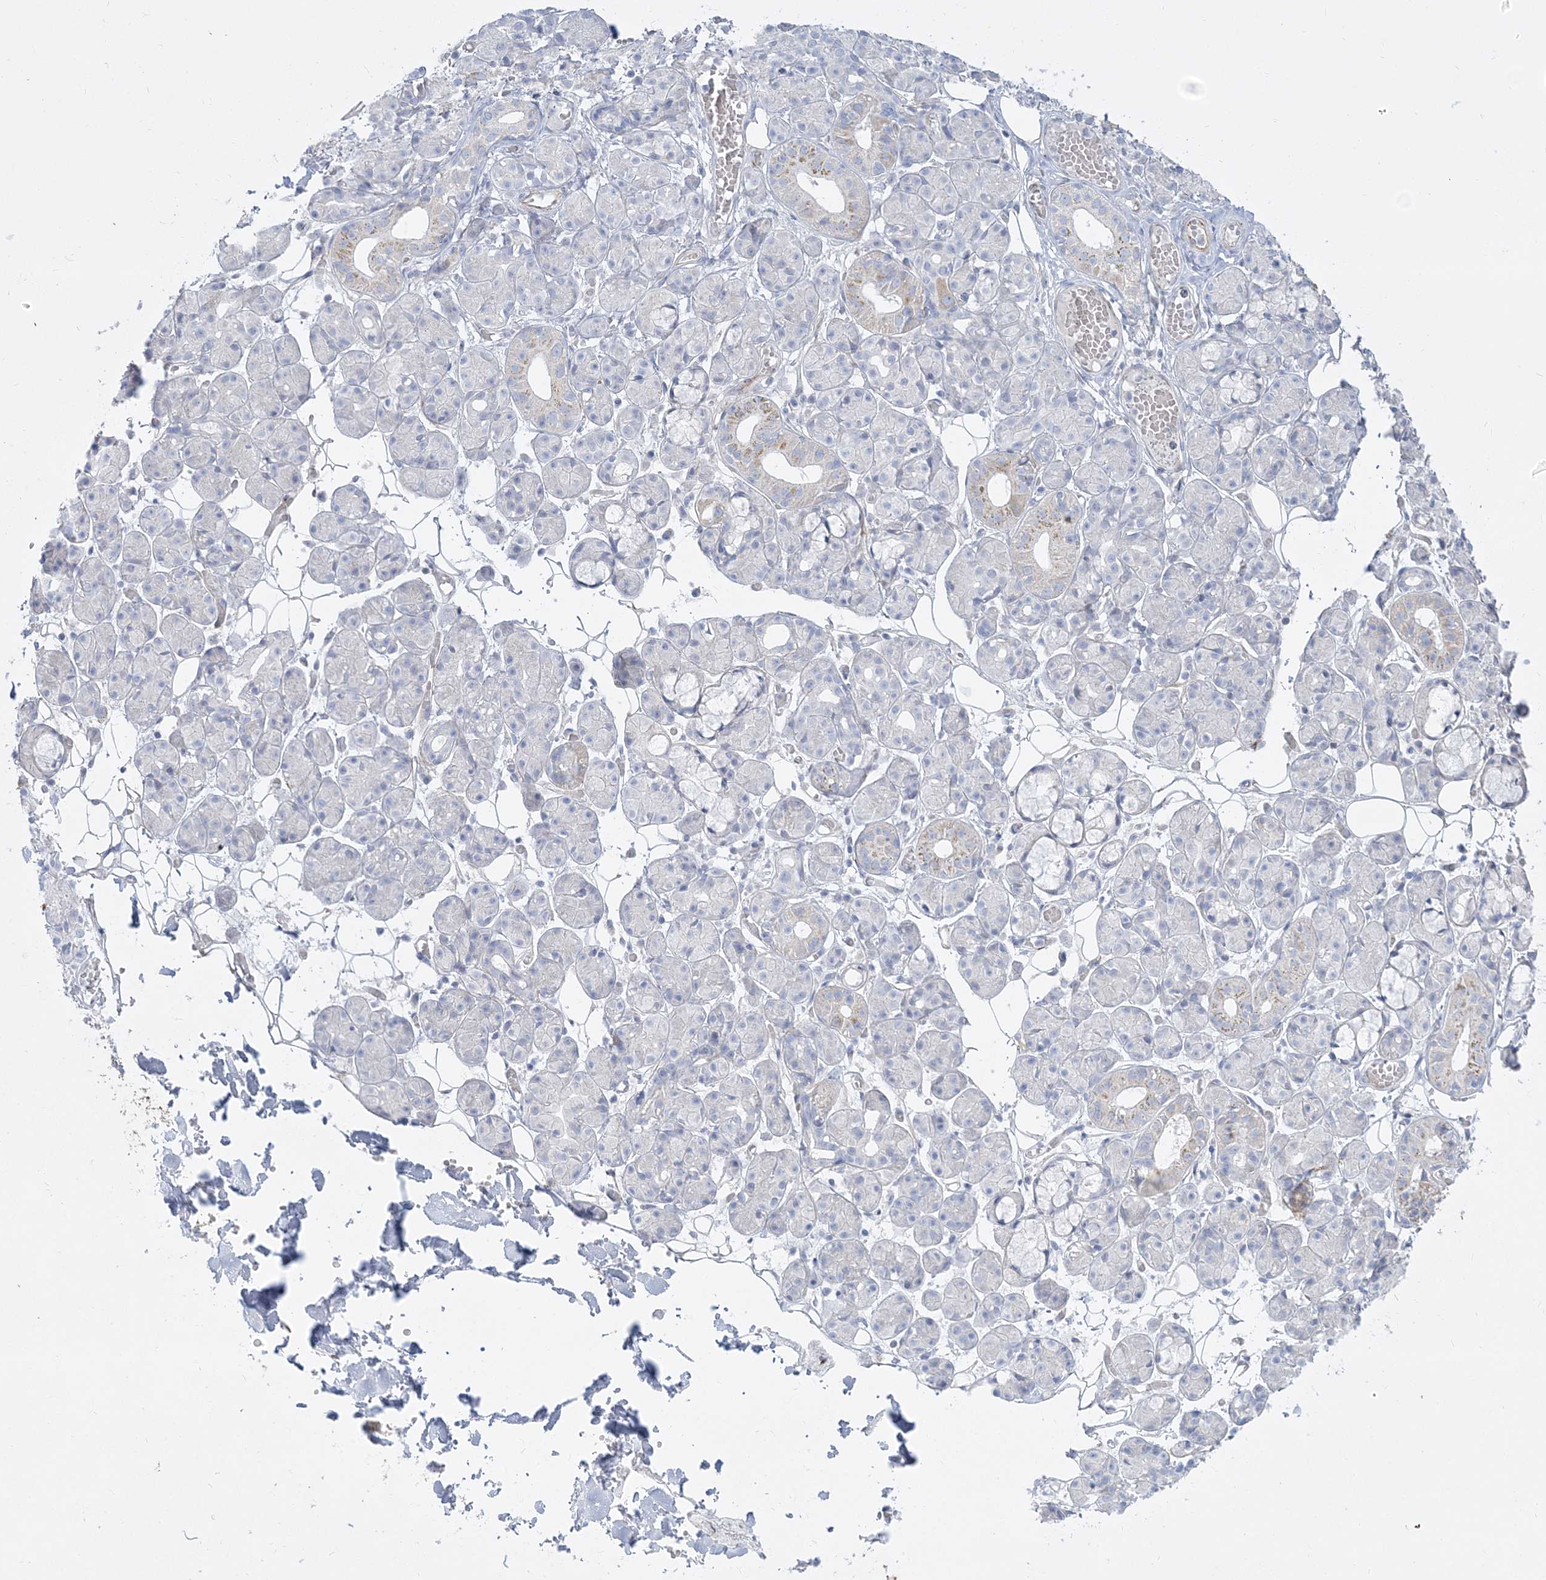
{"staining": {"intensity": "negative", "quantity": "none", "location": "none"}, "tissue": "salivary gland", "cell_type": "Glandular cells", "image_type": "normal", "snomed": [{"axis": "morphology", "description": "Normal tissue, NOS"}, {"axis": "topography", "description": "Salivary gland"}], "caption": "Immunohistochemistry histopathology image of normal human salivary gland stained for a protein (brown), which shows no staining in glandular cells.", "gene": "GPAT2", "patient": {"sex": "male", "age": 63}}